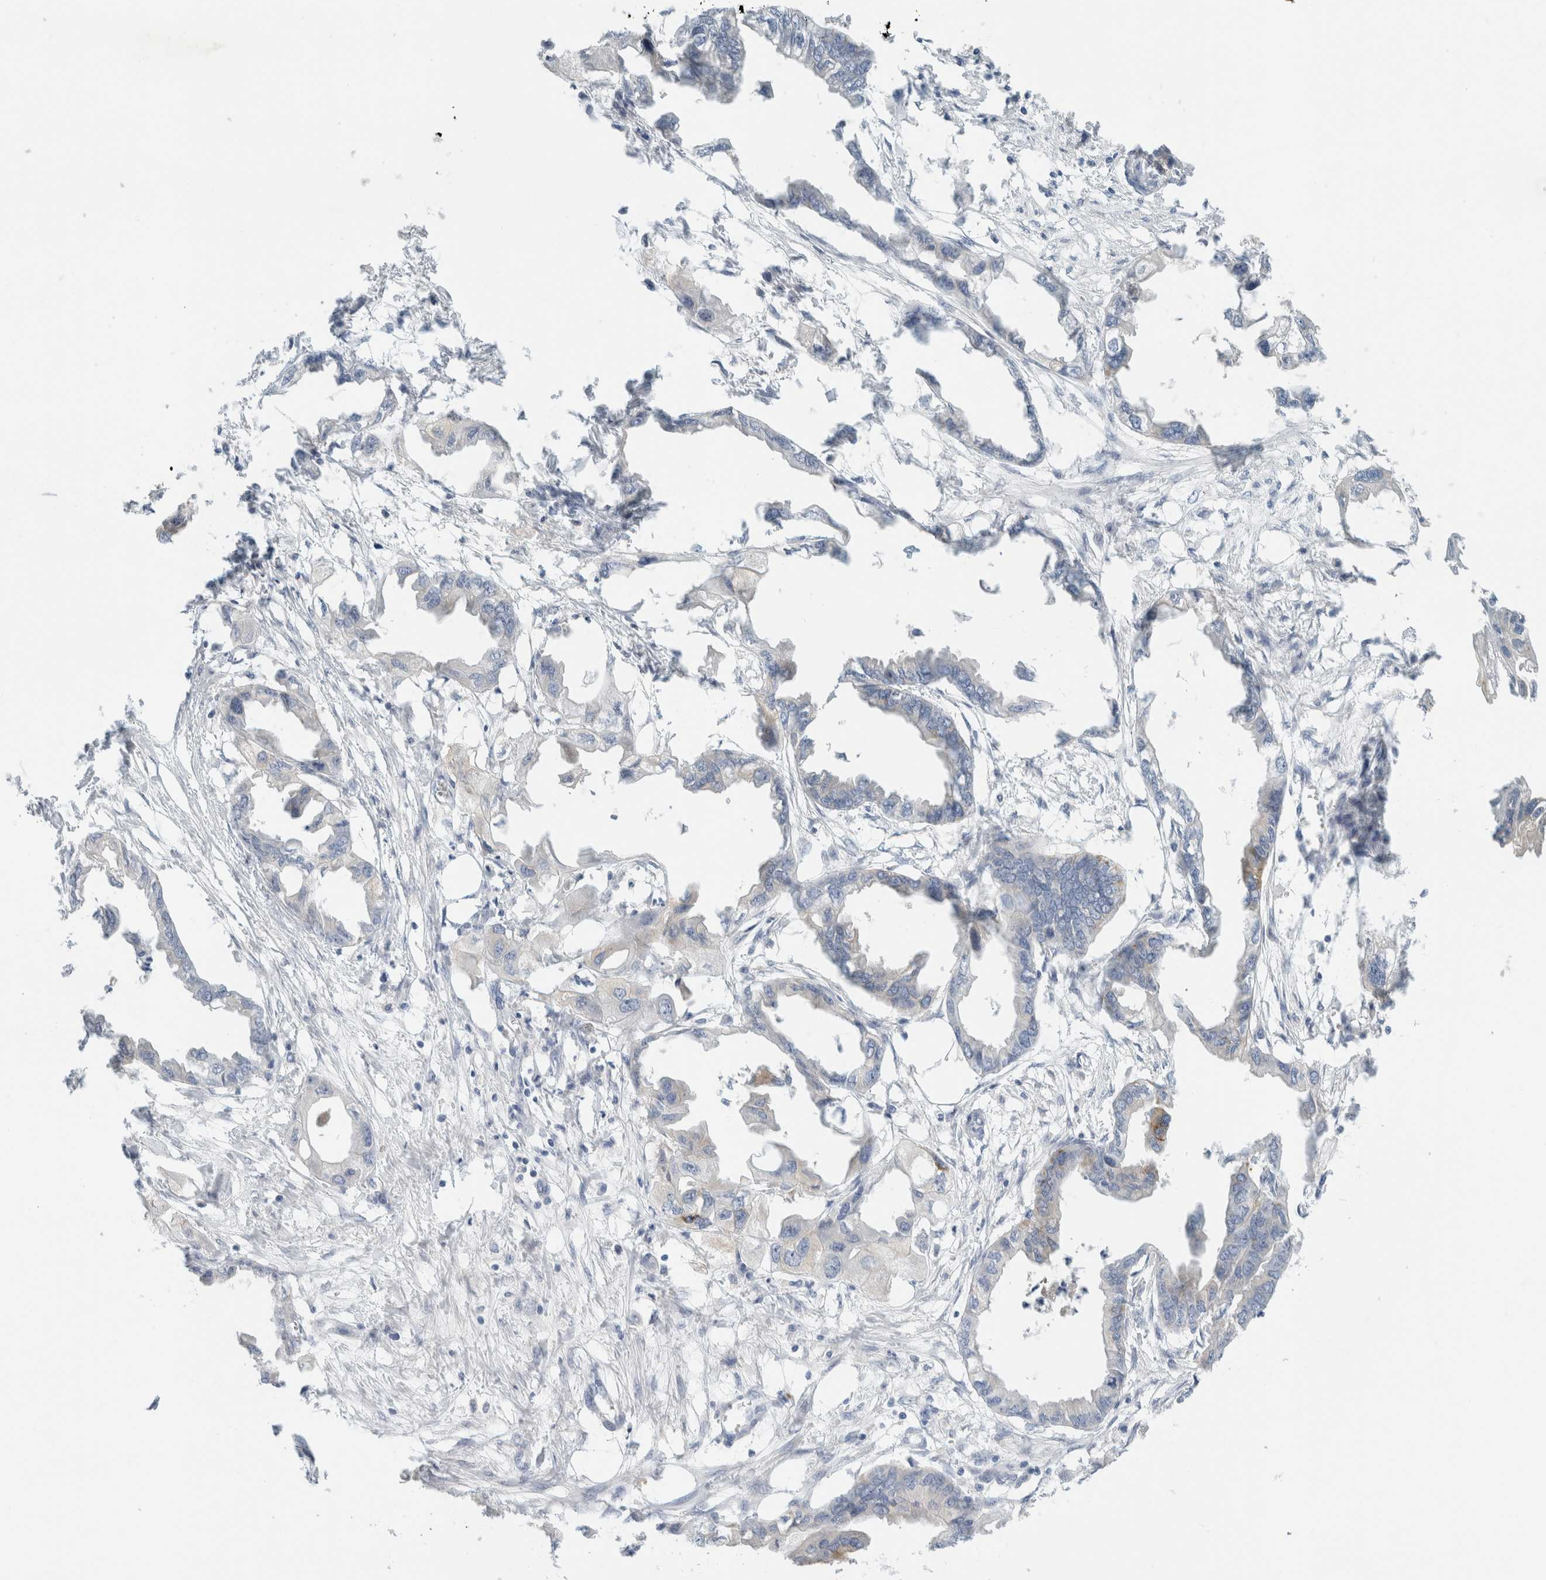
{"staining": {"intensity": "negative", "quantity": "none", "location": "none"}, "tissue": "endometrial cancer", "cell_type": "Tumor cells", "image_type": "cancer", "snomed": [{"axis": "morphology", "description": "Adenocarcinoma, NOS"}, {"axis": "morphology", "description": "Adenocarcinoma, metastatic, NOS"}, {"axis": "topography", "description": "Adipose tissue"}, {"axis": "topography", "description": "Endometrium"}], "caption": "Tumor cells show no significant expression in endometrial cancer (adenocarcinoma).", "gene": "SDR16C5", "patient": {"sex": "female", "age": 67}}